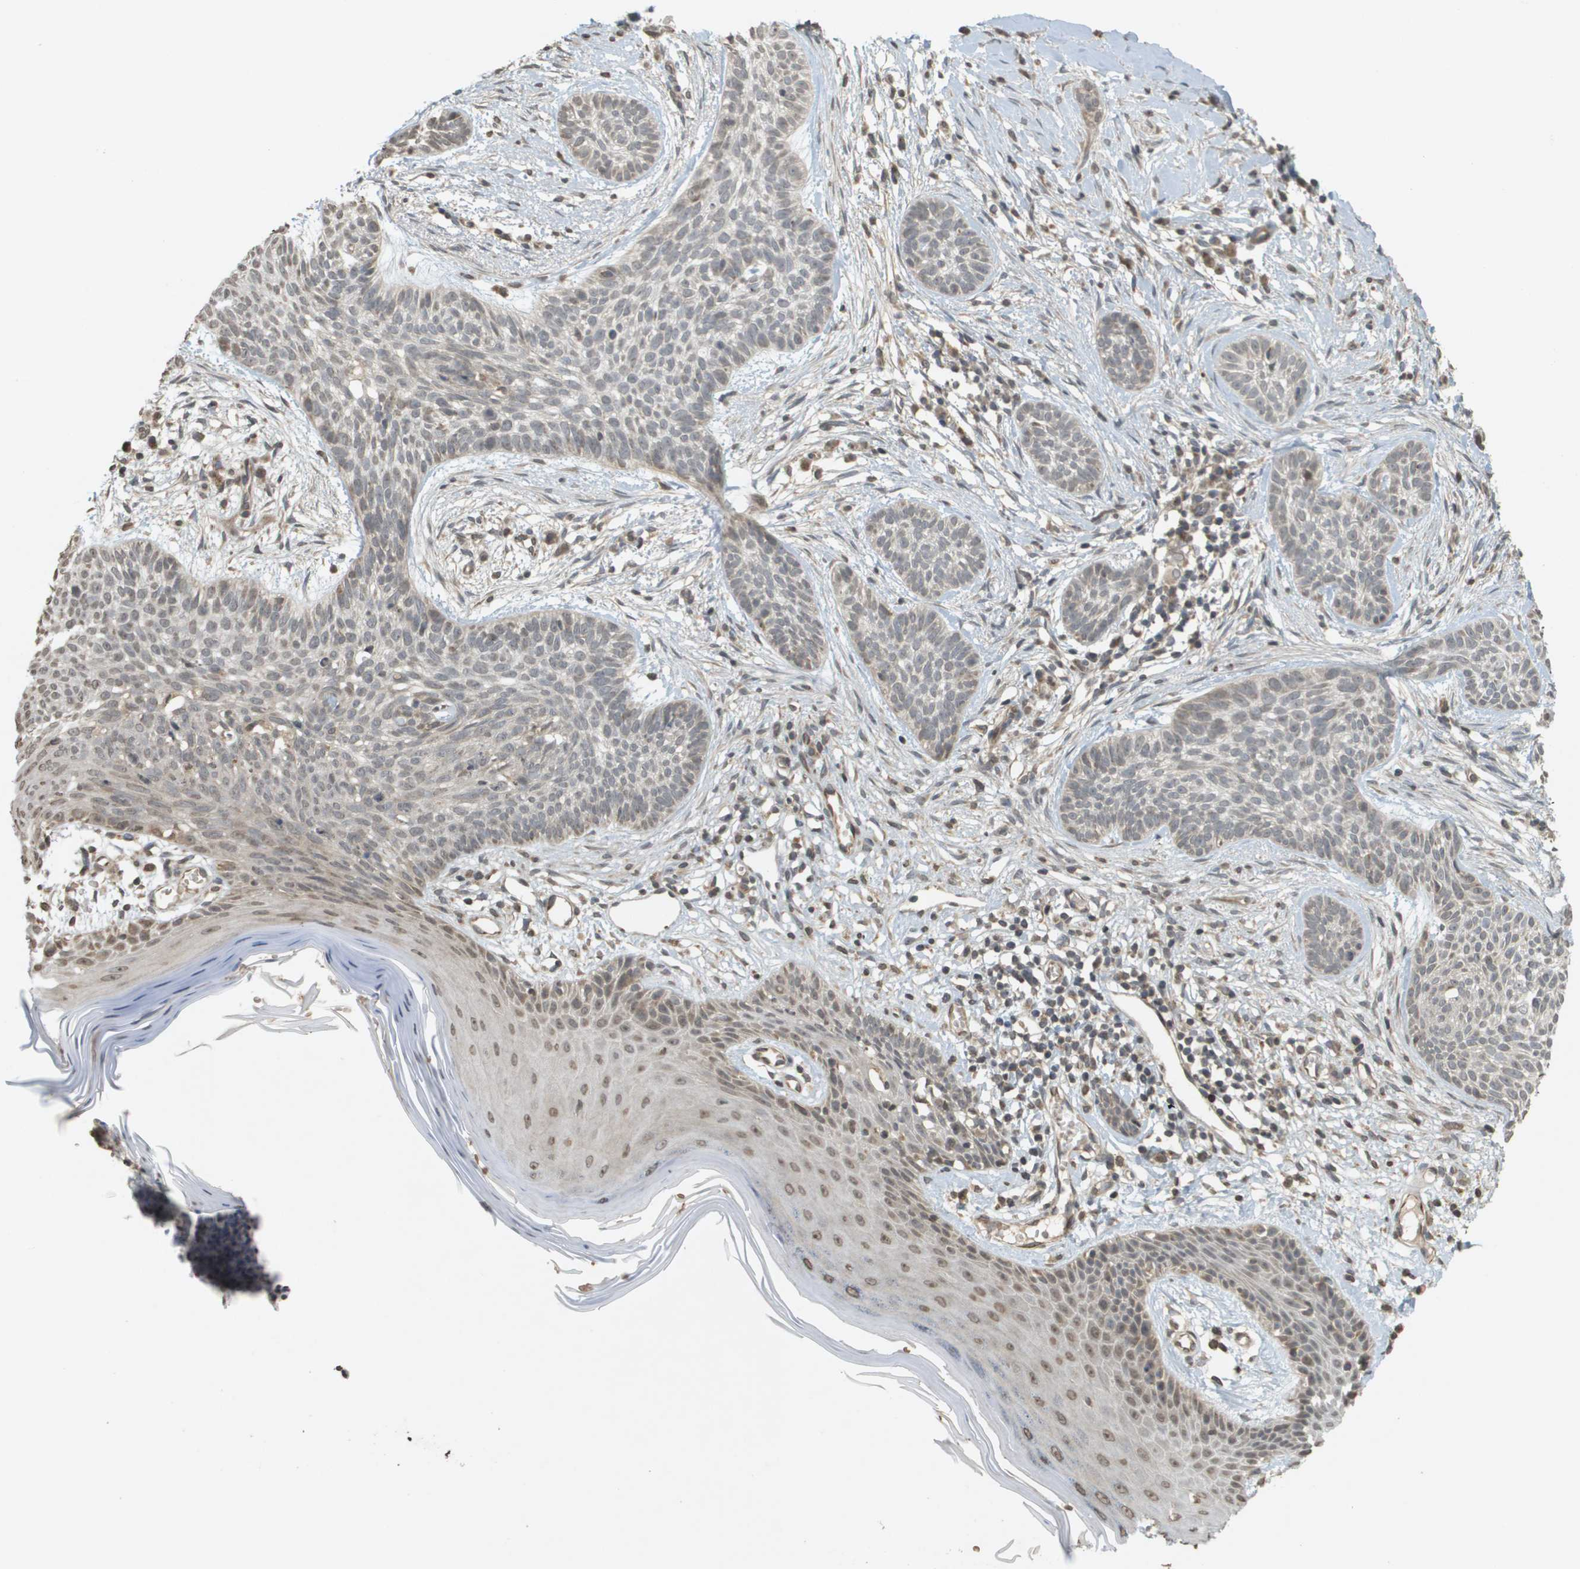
{"staining": {"intensity": "weak", "quantity": "25%-75%", "location": "cytoplasmic/membranous"}, "tissue": "skin cancer", "cell_type": "Tumor cells", "image_type": "cancer", "snomed": [{"axis": "morphology", "description": "Basal cell carcinoma"}, {"axis": "topography", "description": "Skin"}], "caption": "DAB (3,3'-diaminobenzidine) immunohistochemical staining of human skin basal cell carcinoma displays weak cytoplasmic/membranous protein staining in about 25%-75% of tumor cells.", "gene": "RAB21", "patient": {"sex": "female", "age": 59}}